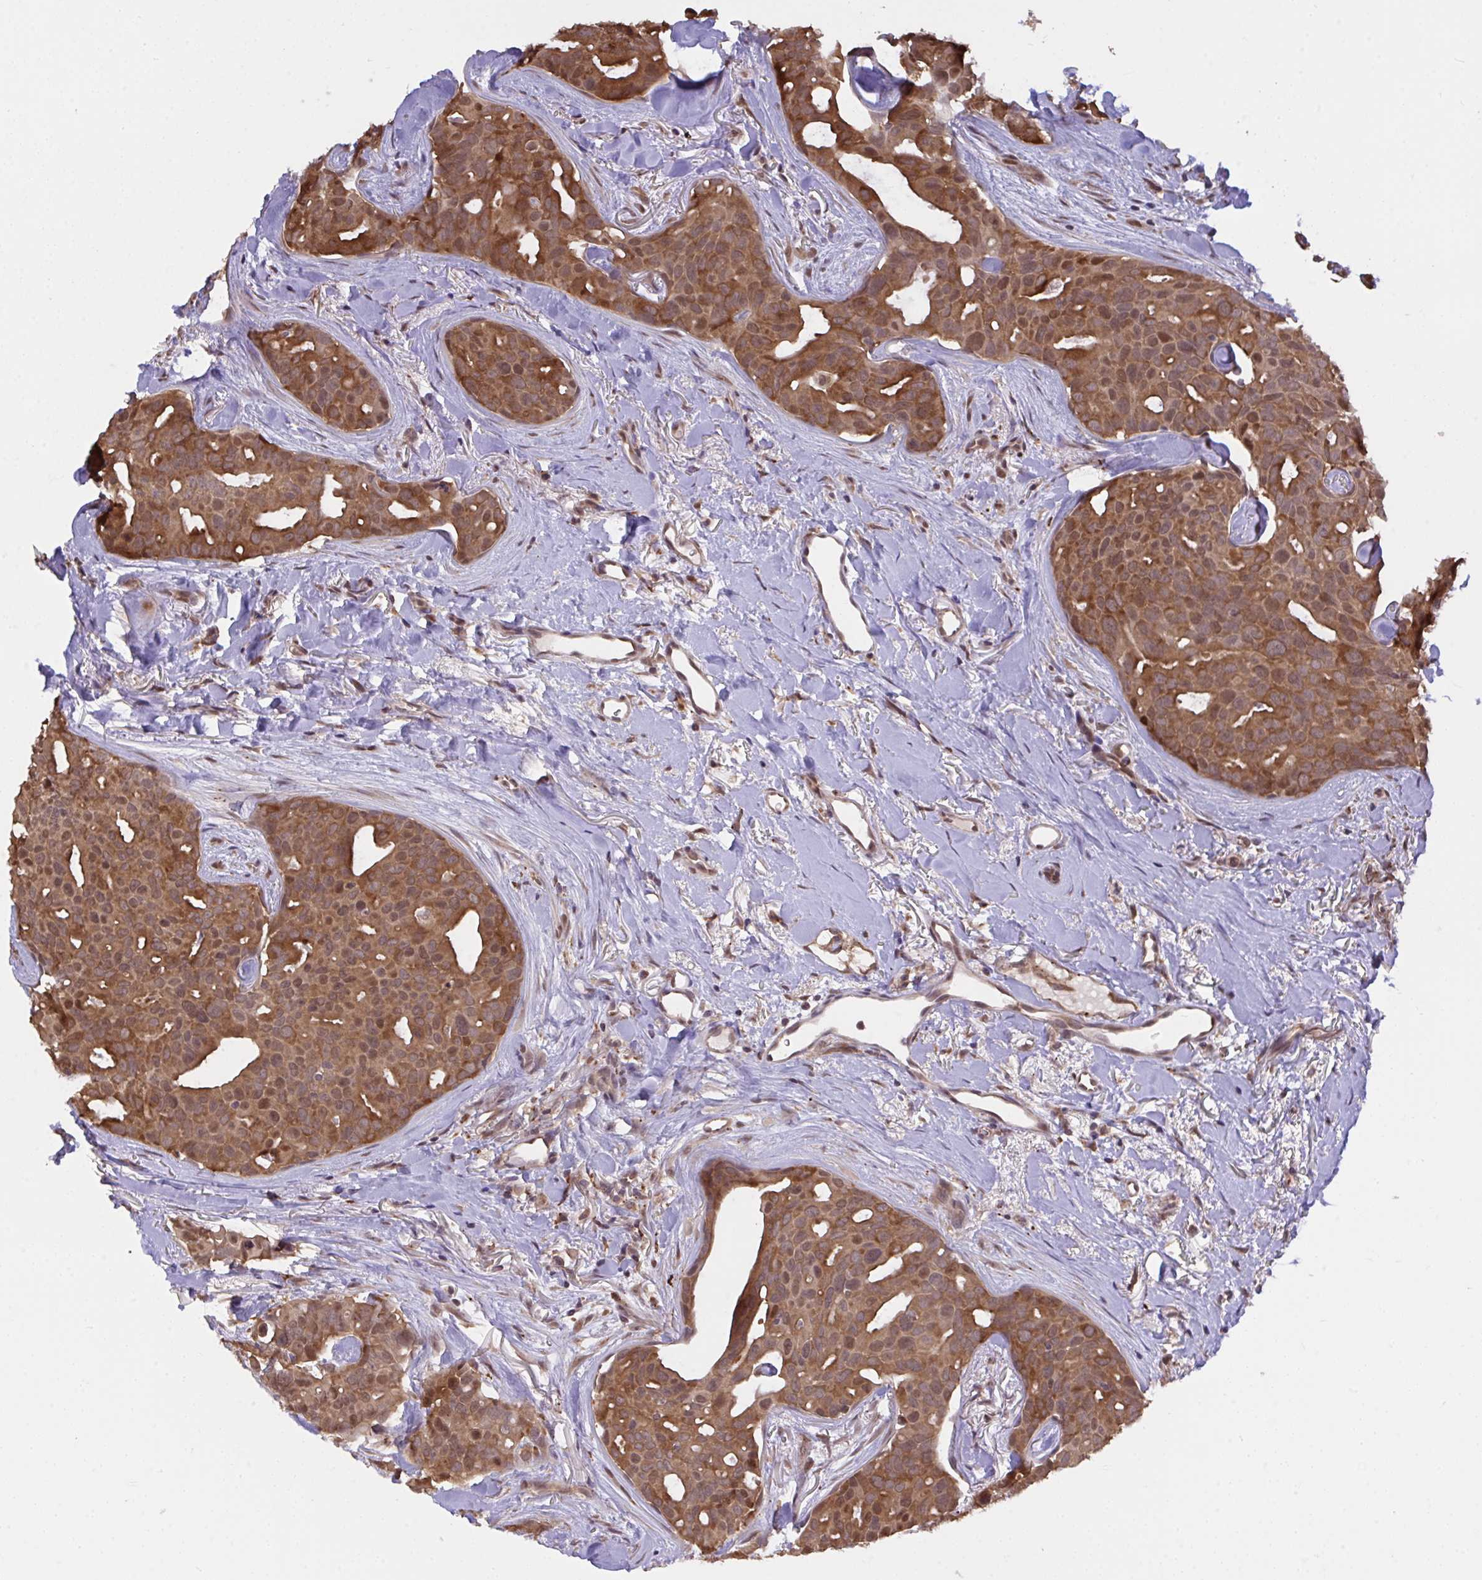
{"staining": {"intensity": "strong", "quantity": ">75%", "location": "cytoplasmic/membranous,nuclear"}, "tissue": "breast cancer", "cell_type": "Tumor cells", "image_type": "cancer", "snomed": [{"axis": "morphology", "description": "Duct carcinoma"}, {"axis": "topography", "description": "Breast"}], "caption": "The image demonstrates a brown stain indicating the presence of a protein in the cytoplasmic/membranous and nuclear of tumor cells in intraductal carcinoma (breast).", "gene": "C12orf57", "patient": {"sex": "female", "age": 54}}